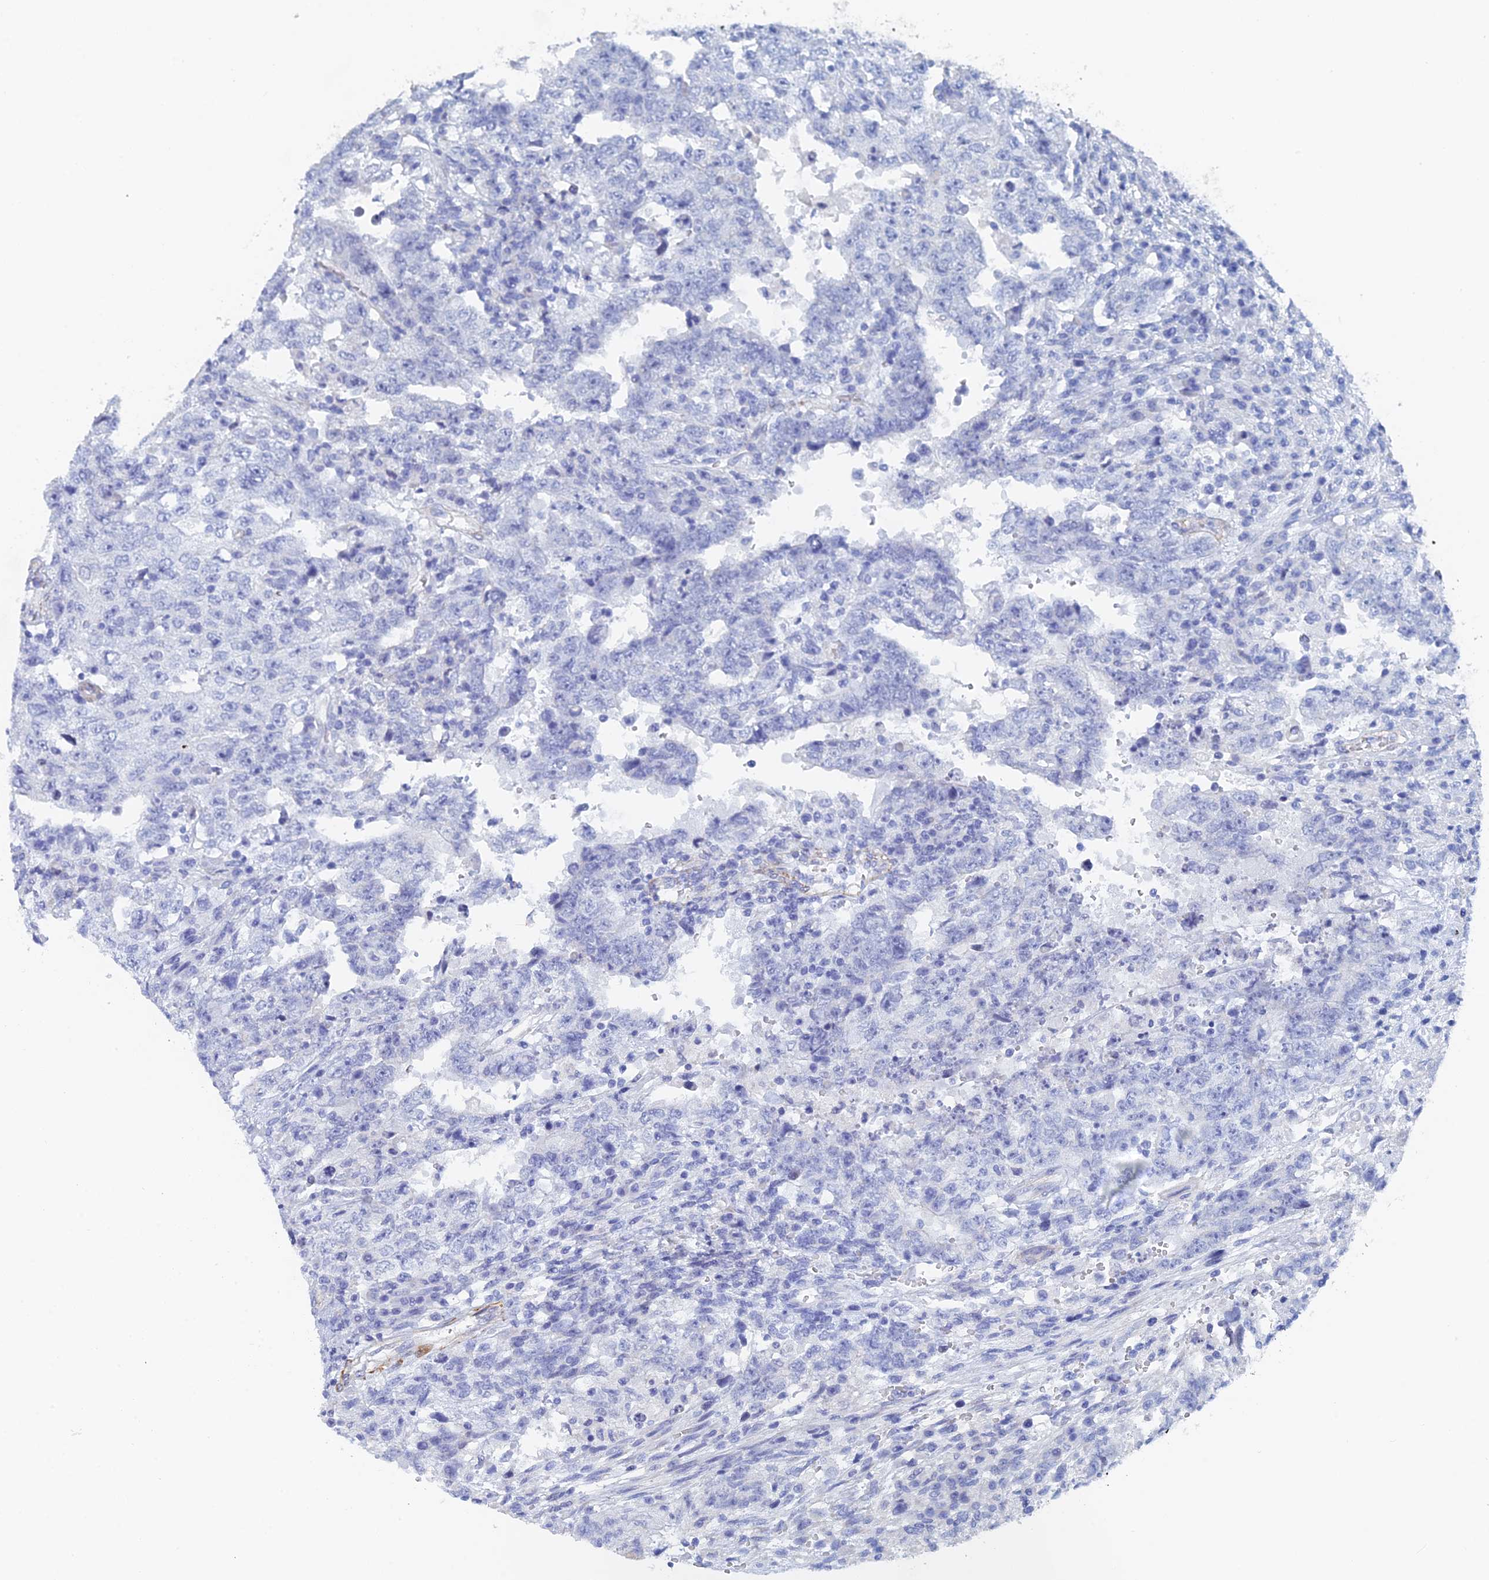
{"staining": {"intensity": "negative", "quantity": "none", "location": "none"}, "tissue": "testis cancer", "cell_type": "Tumor cells", "image_type": "cancer", "snomed": [{"axis": "morphology", "description": "Carcinoma, Embryonal, NOS"}, {"axis": "topography", "description": "Testis"}], "caption": "This is an immunohistochemistry (IHC) micrograph of testis embryonal carcinoma. There is no staining in tumor cells.", "gene": "KCNK18", "patient": {"sex": "male", "age": 26}}